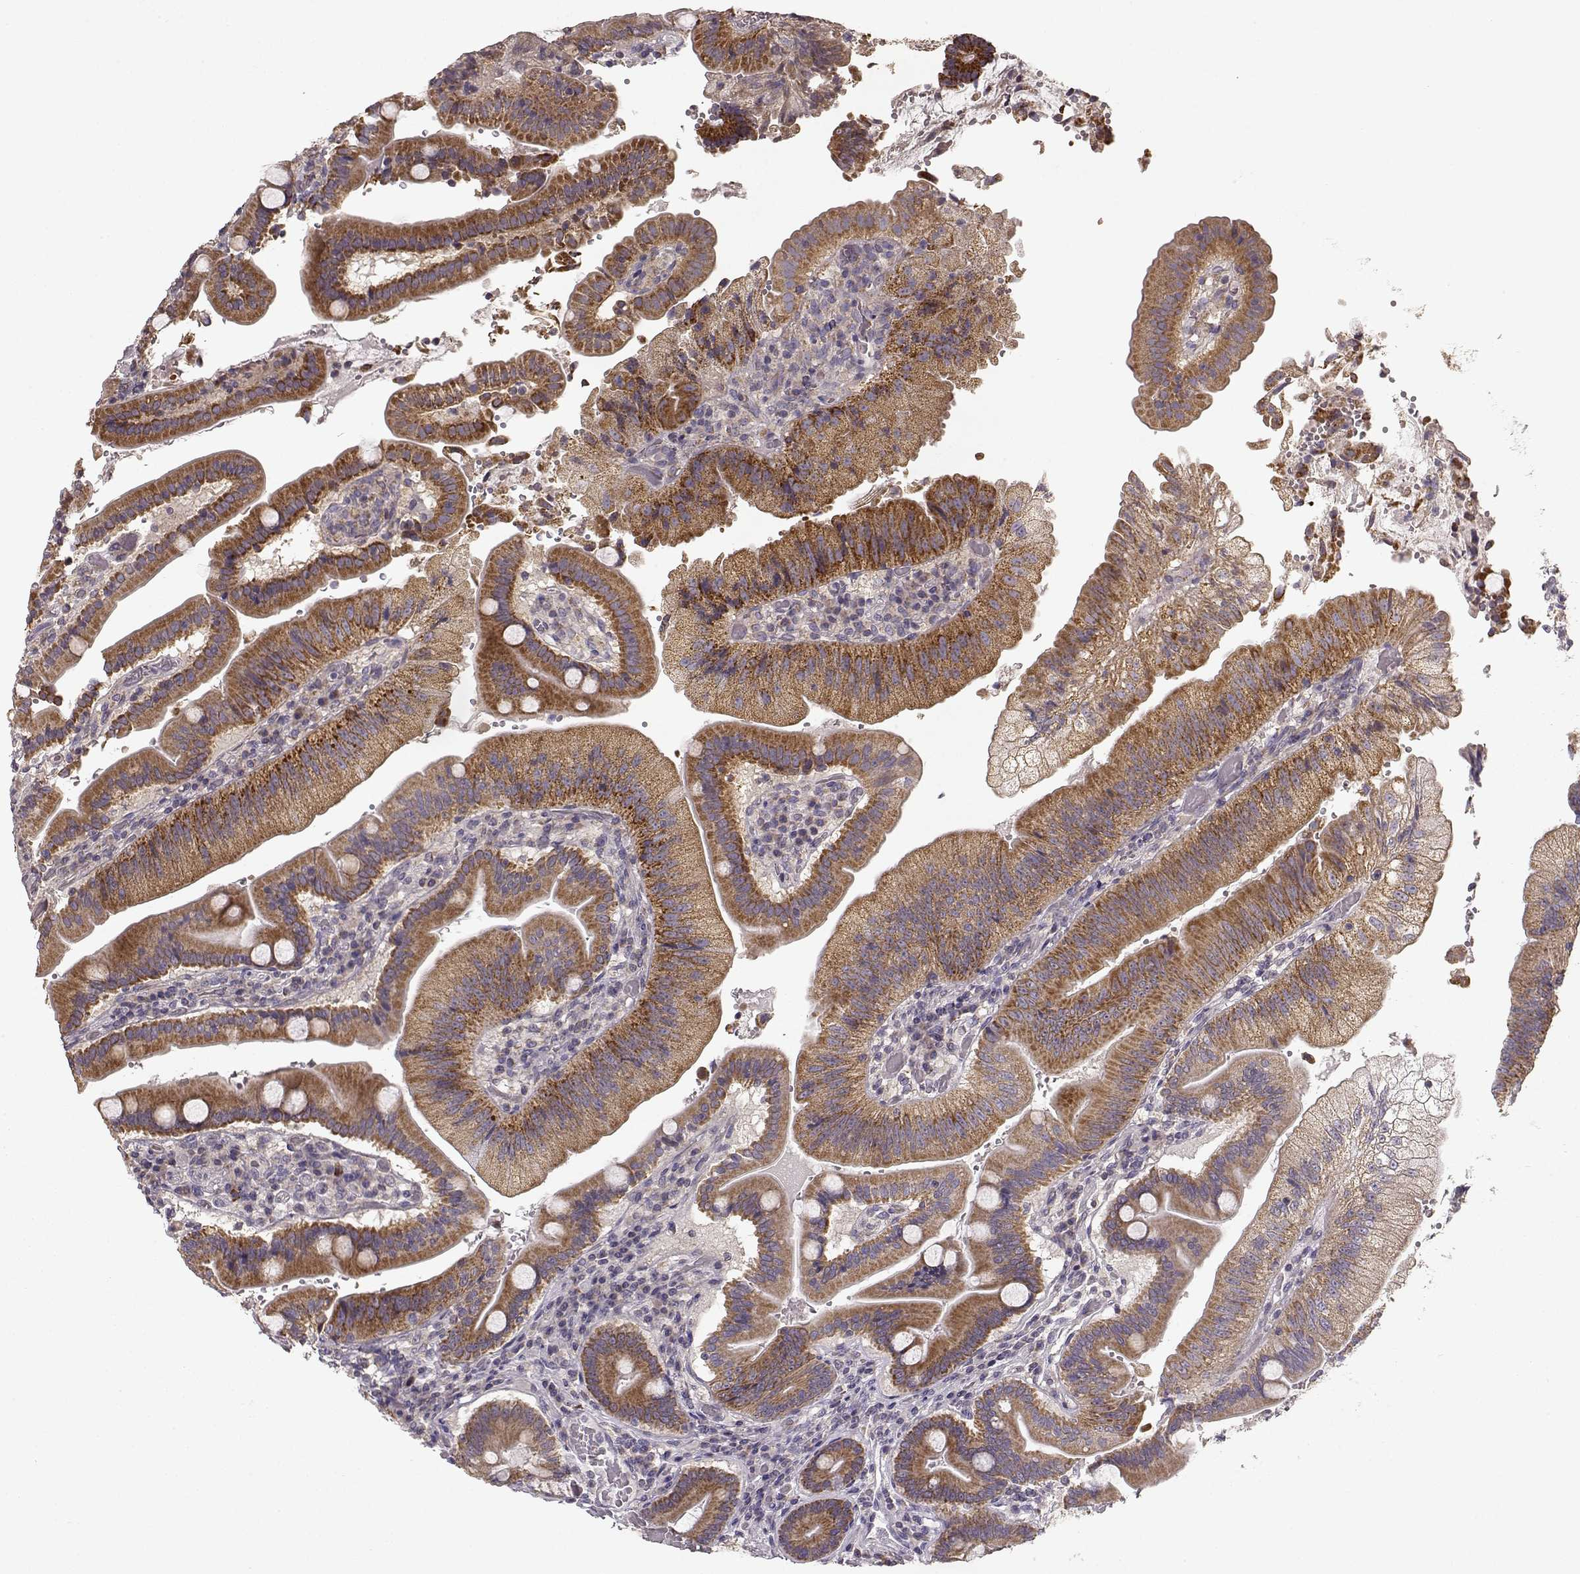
{"staining": {"intensity": "strong", "quantity": ">75%", "location": "cytoplasmic/membranous"}, "tissue": "duodenum", "cell_type": "Glandular cells", "image_type": "normal", "snomed": [{"axis": "morphology", "description": "Normal tissue, NOS"}, {"axis": "topography", "description": "Duodenum"}], "caption": "Immunohistochemistry (IHC) (DAB (3,3'-diaminobenzidine)) staining of normal human duodenum displays strong cytoplasmic/membranous protein positivity in approximately >75% of glandular cells. The protein of interest is shown in brown color, while the nuclei are stained blue.", "gene": "ERBB3", "patient": {"sex": "female", "age": 62}}